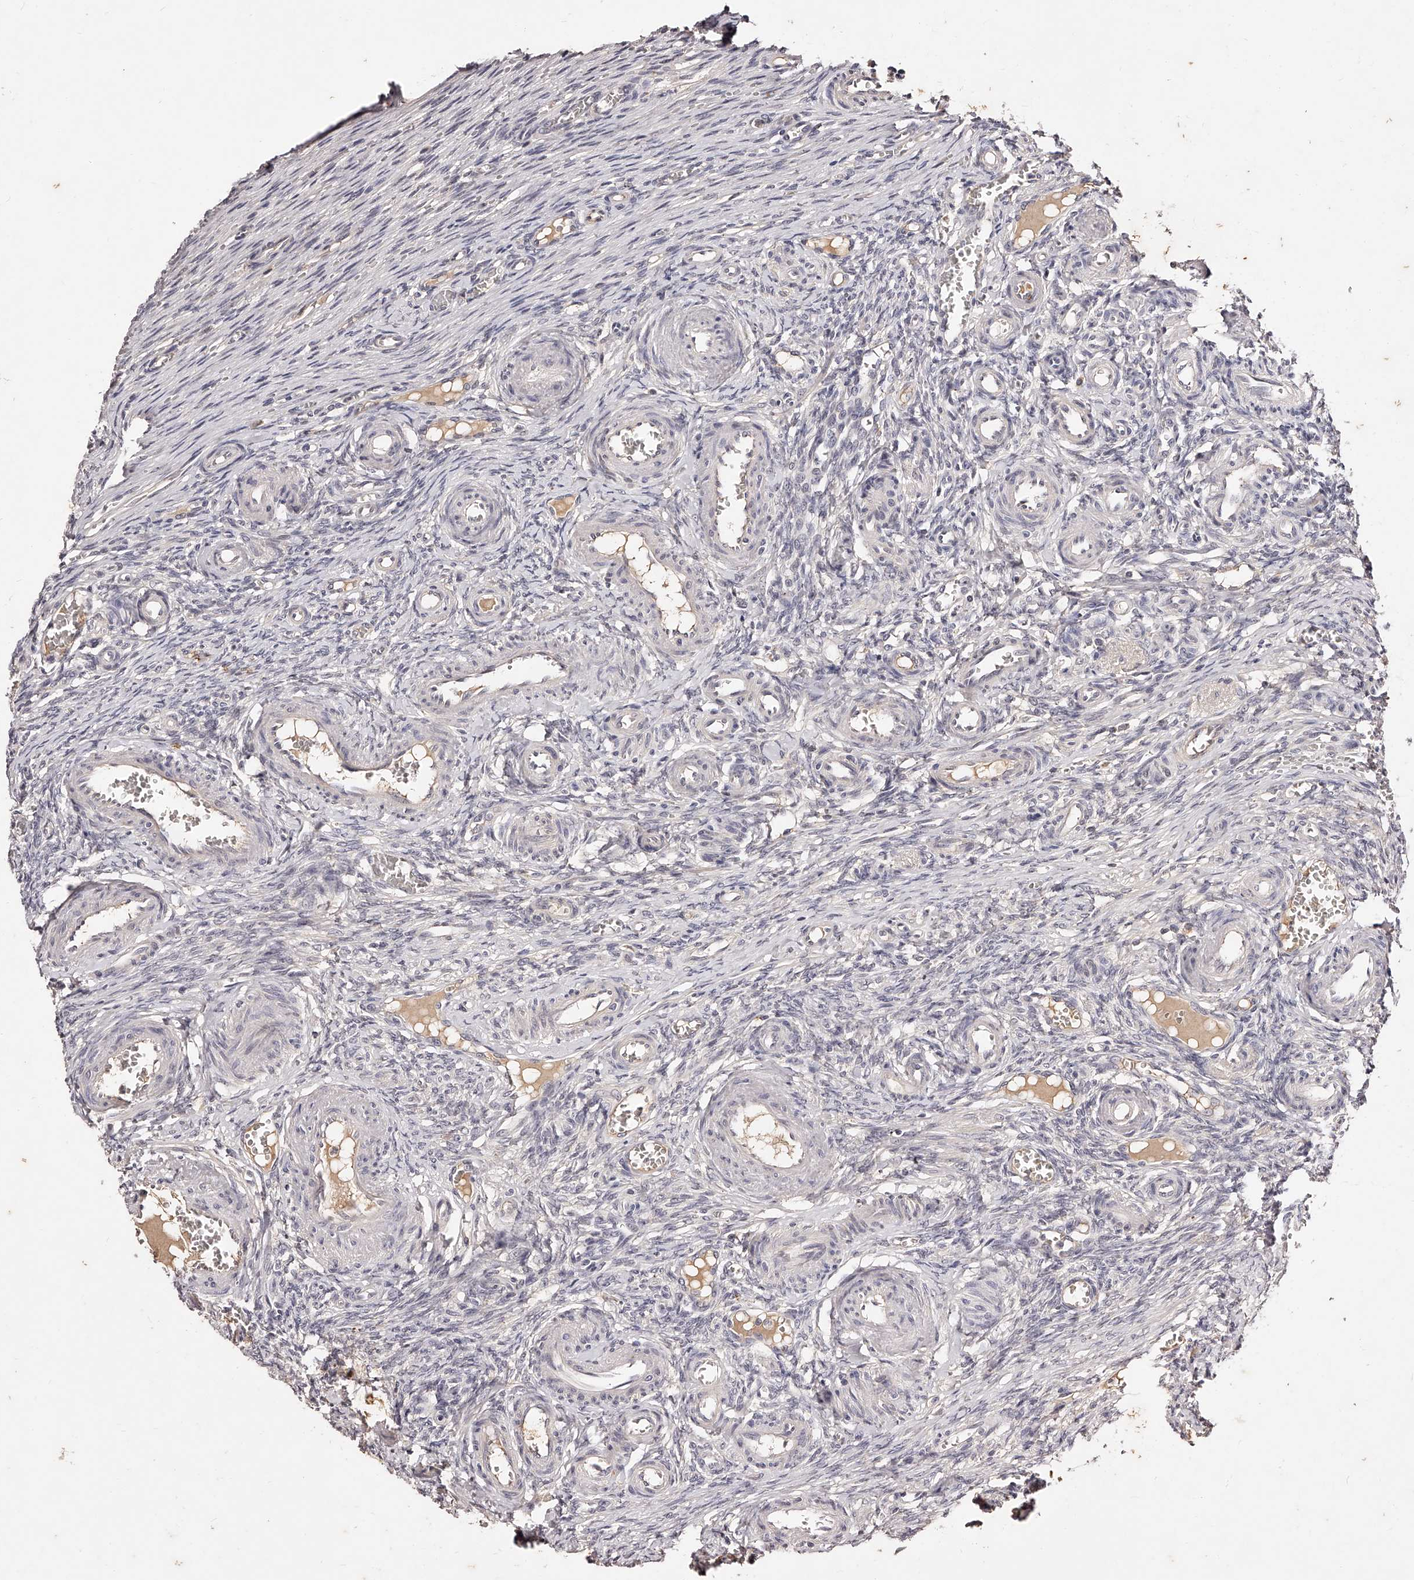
{"staining": {"intensity": "negative", "quantity": "none", "location": "none"}, "tissue": "ovary", "cell_type": "Ovarian stroma cells", "image_type": "normal", "snomed": [{"axis": "morphology", "description": "Adenocarcinoma, NOS"}, {"axis": "topography", "description": "Endometrium"}], "caption": "An image of ovary stained for a protein shows no brown staining in ovarian stroma cells.", "gene": "PHACTR1", "patient": {"sex": "female", "age": 32}}